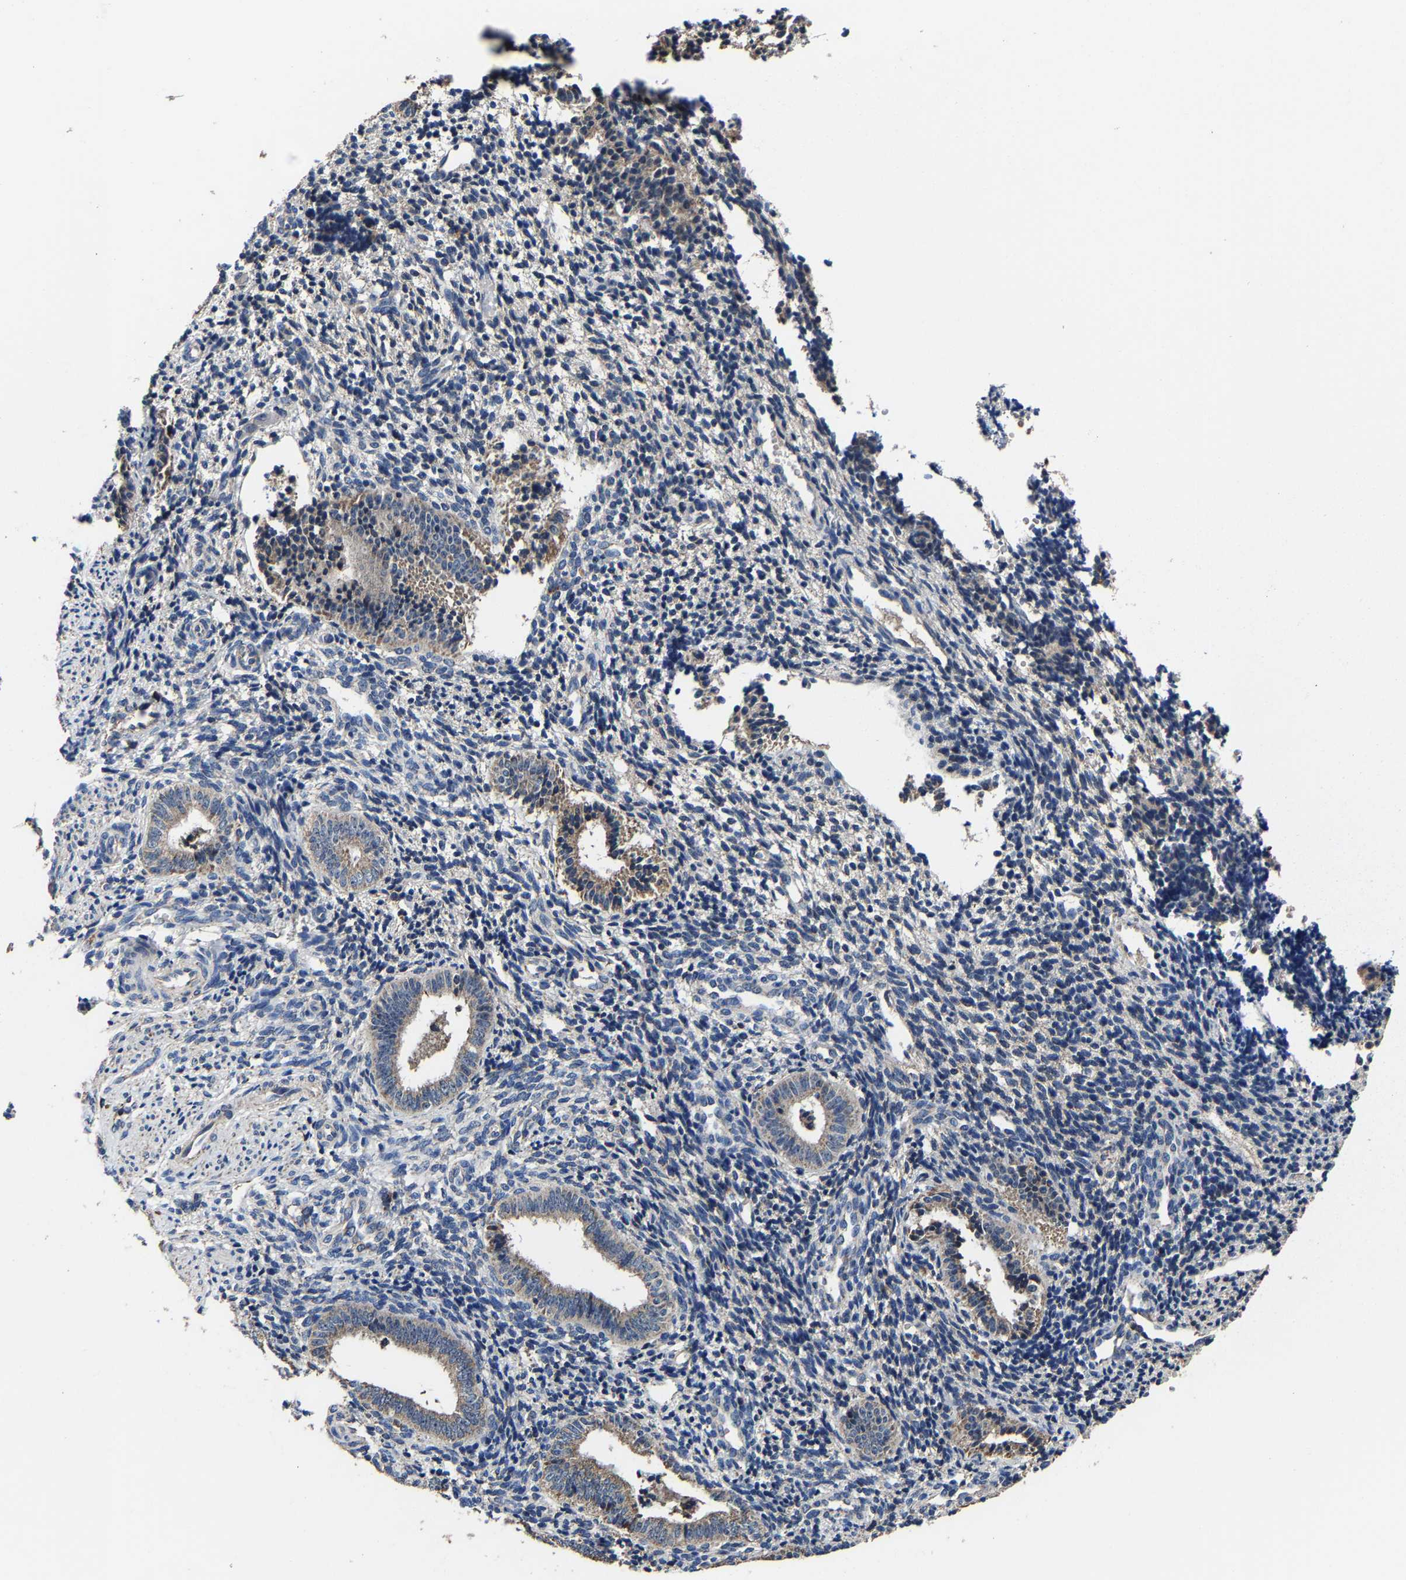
{"staining": {"intensity": "weak", "quantity": "<25%", "location": "cytoplasmic/membranous"}, "tissue": "endometrium", "cell_type": "Cells in endometrial stroma", "image_type": "normal", "snomed": [{"axis": "morphology", "description": "Normal tissue, NOS"}, {"axis": "topography", "description": "Uterus"}, {"axis": "topography", "description": "Endometrium"}], "caption": "IHC histopathology image of benign human endometrium stained for a protein (brown), which displays no expression in cells in endometrial stroma.", "gene": "ZCCHC7", "patient": {"sex": "female", "age": 33}}